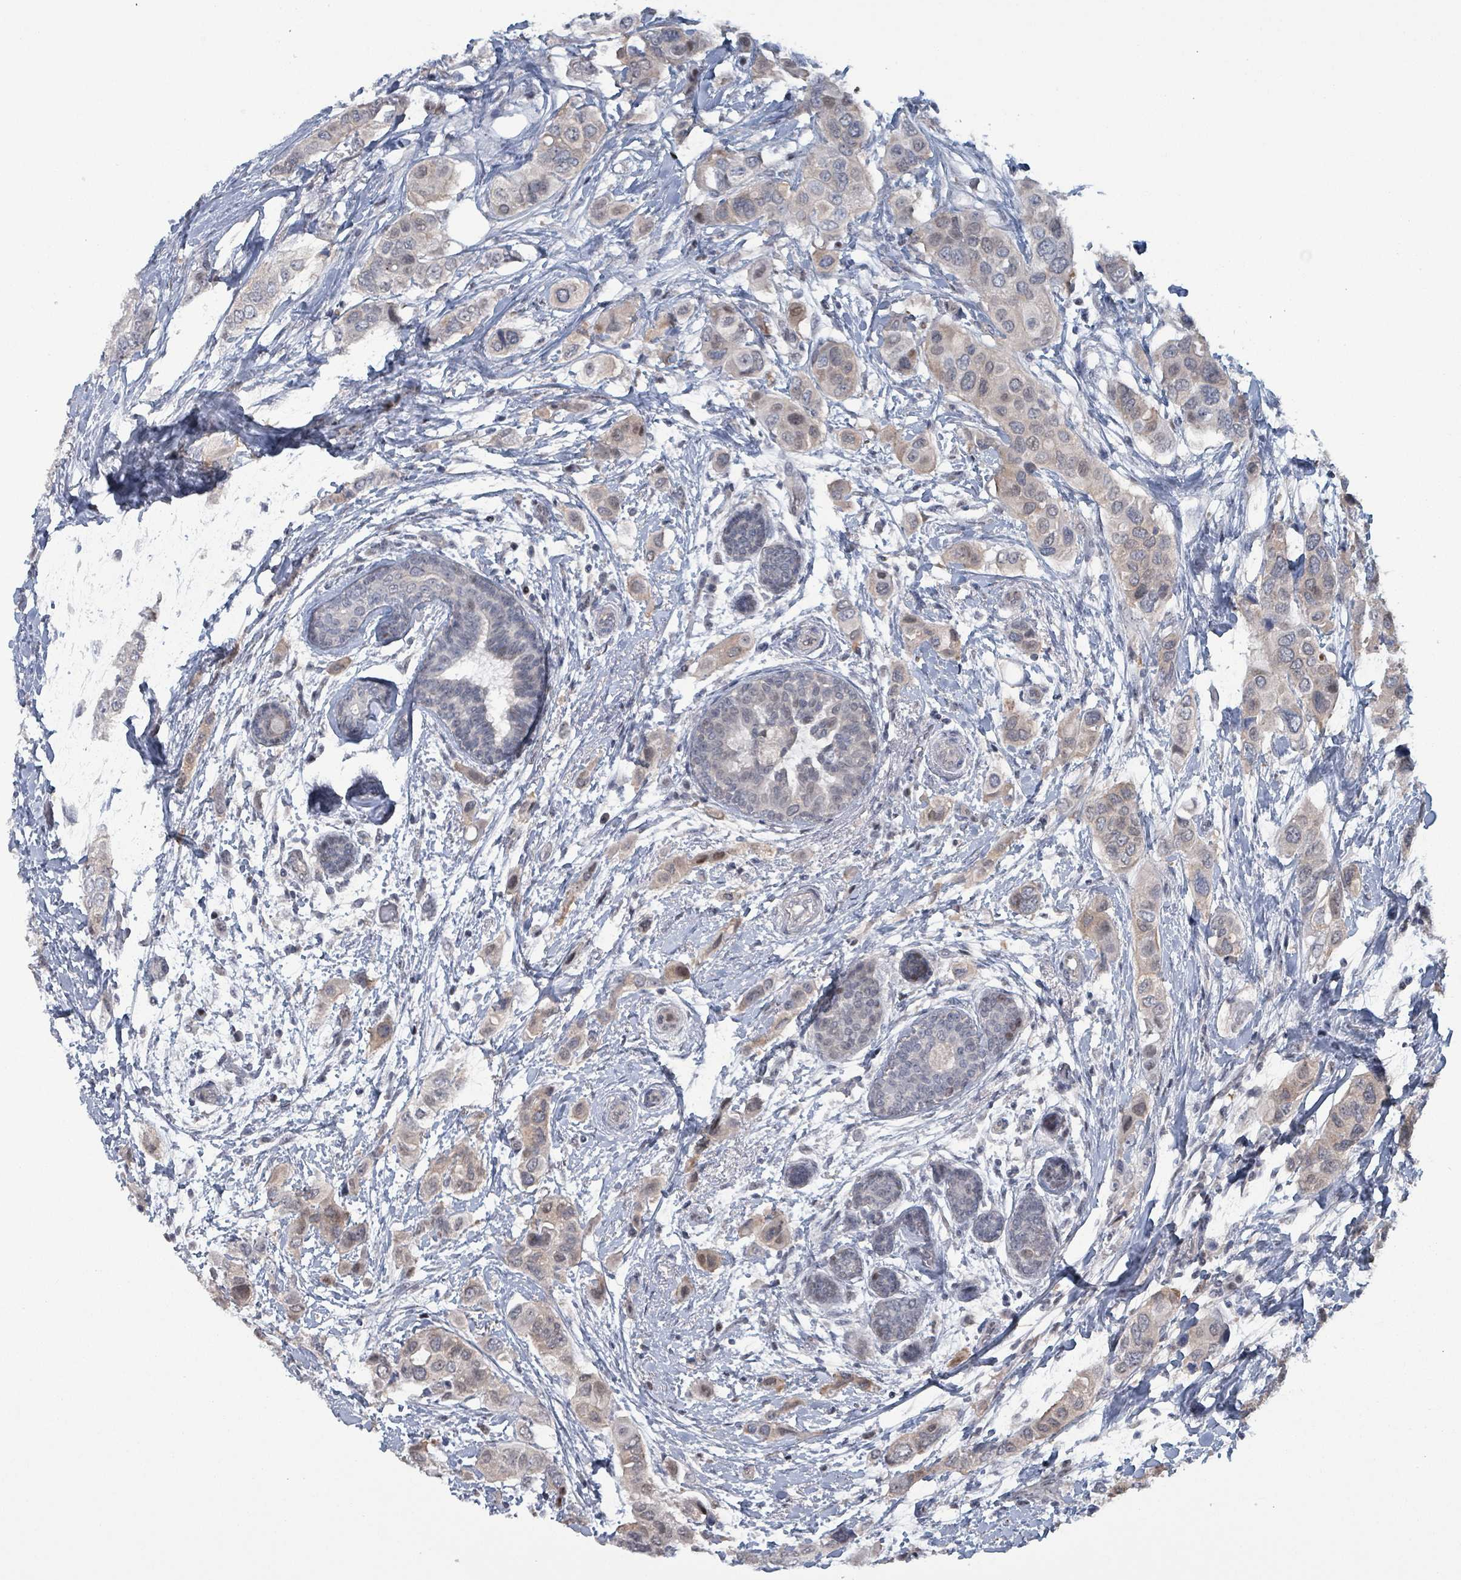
{"staining": {"intensity": "weak", "quantity": "25%-75%", "location": "cytoplasmic/membranous,nuclear"}, "tissue": "breast cancer", "cell_type": "Tumor cells", "image_type": "cancer", "snomed": [{"axis": "morphology", "description": "Lobular carcinoma"}, {"axis": "topography", "description": "Breast"}], "caption": "An immunohistochemistry (IHC) photomicrograph of neoplastic tissue is shown. Protein staining in brown shows weak cytoplasmic/membranous and nuclear positivity in lobular carcinoma (breast) within tumor cells. Using DAB (3,3'-diaminobenzidine) (brown) and hematoxylin (blue) stains, captured at high magnification using brightfield microscopy.", "gene": "BIVM", "patient": {"sex": "female", "age": 51}}